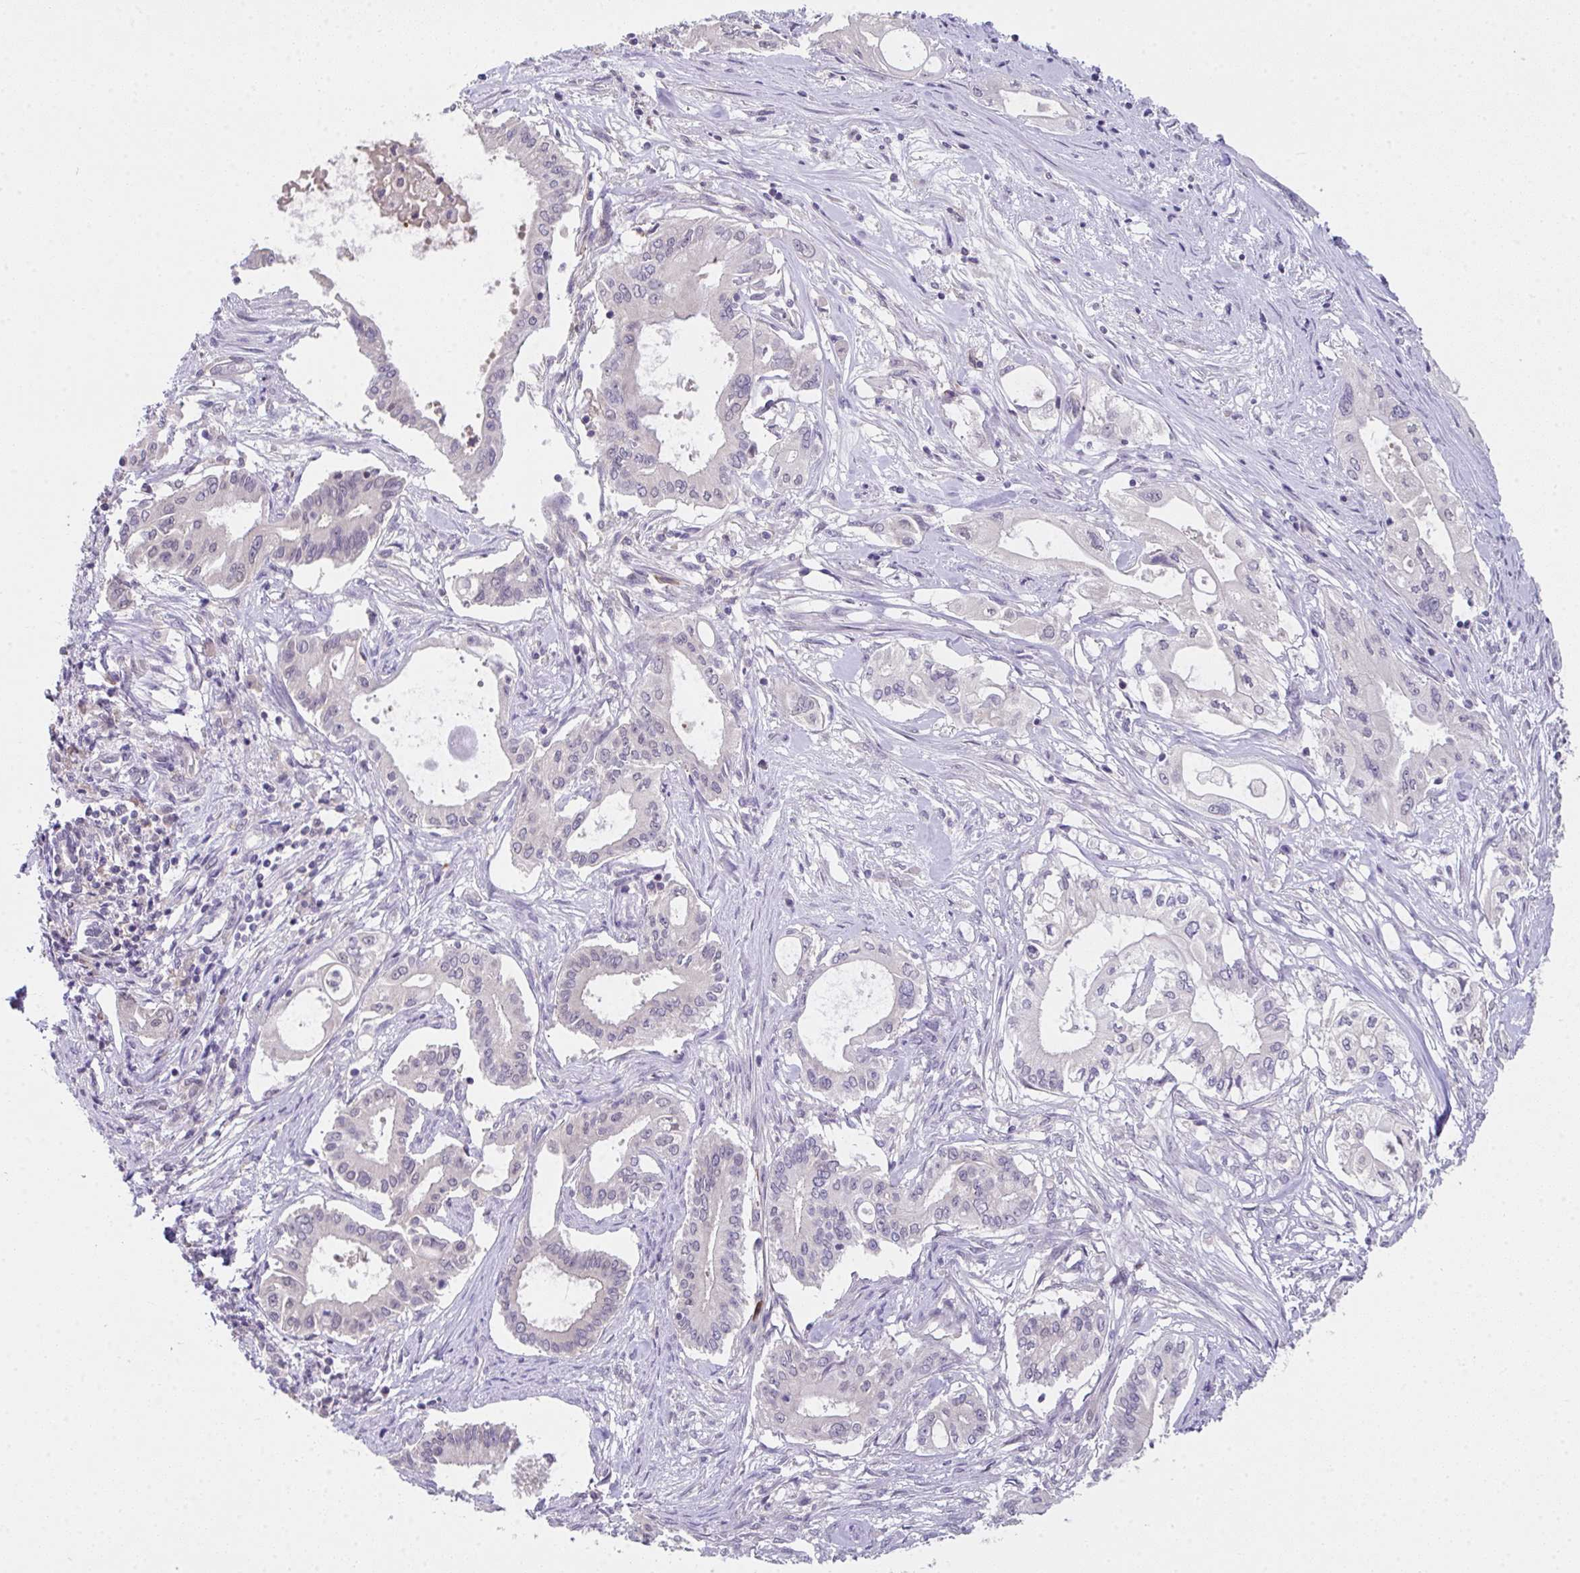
{"staining": {"intensity": "negative", "quantity": "none", "location": "none"}, "tissue": "pancreatic cancer", "cell_type": "Tumor cells", "image_type": "cancer", "snomed": [{"axis": "morphology", "description": "Adenocarcinoma, NOS"}, {"axis": "topography", "description": "Pancreas"}], "caption": "Protein analysis of pancreatic adenocarcinoma shows no significant positivity in tumor cells.", "gene": "GLTPD2", "patient": {"sex": "female", "age": 68}}